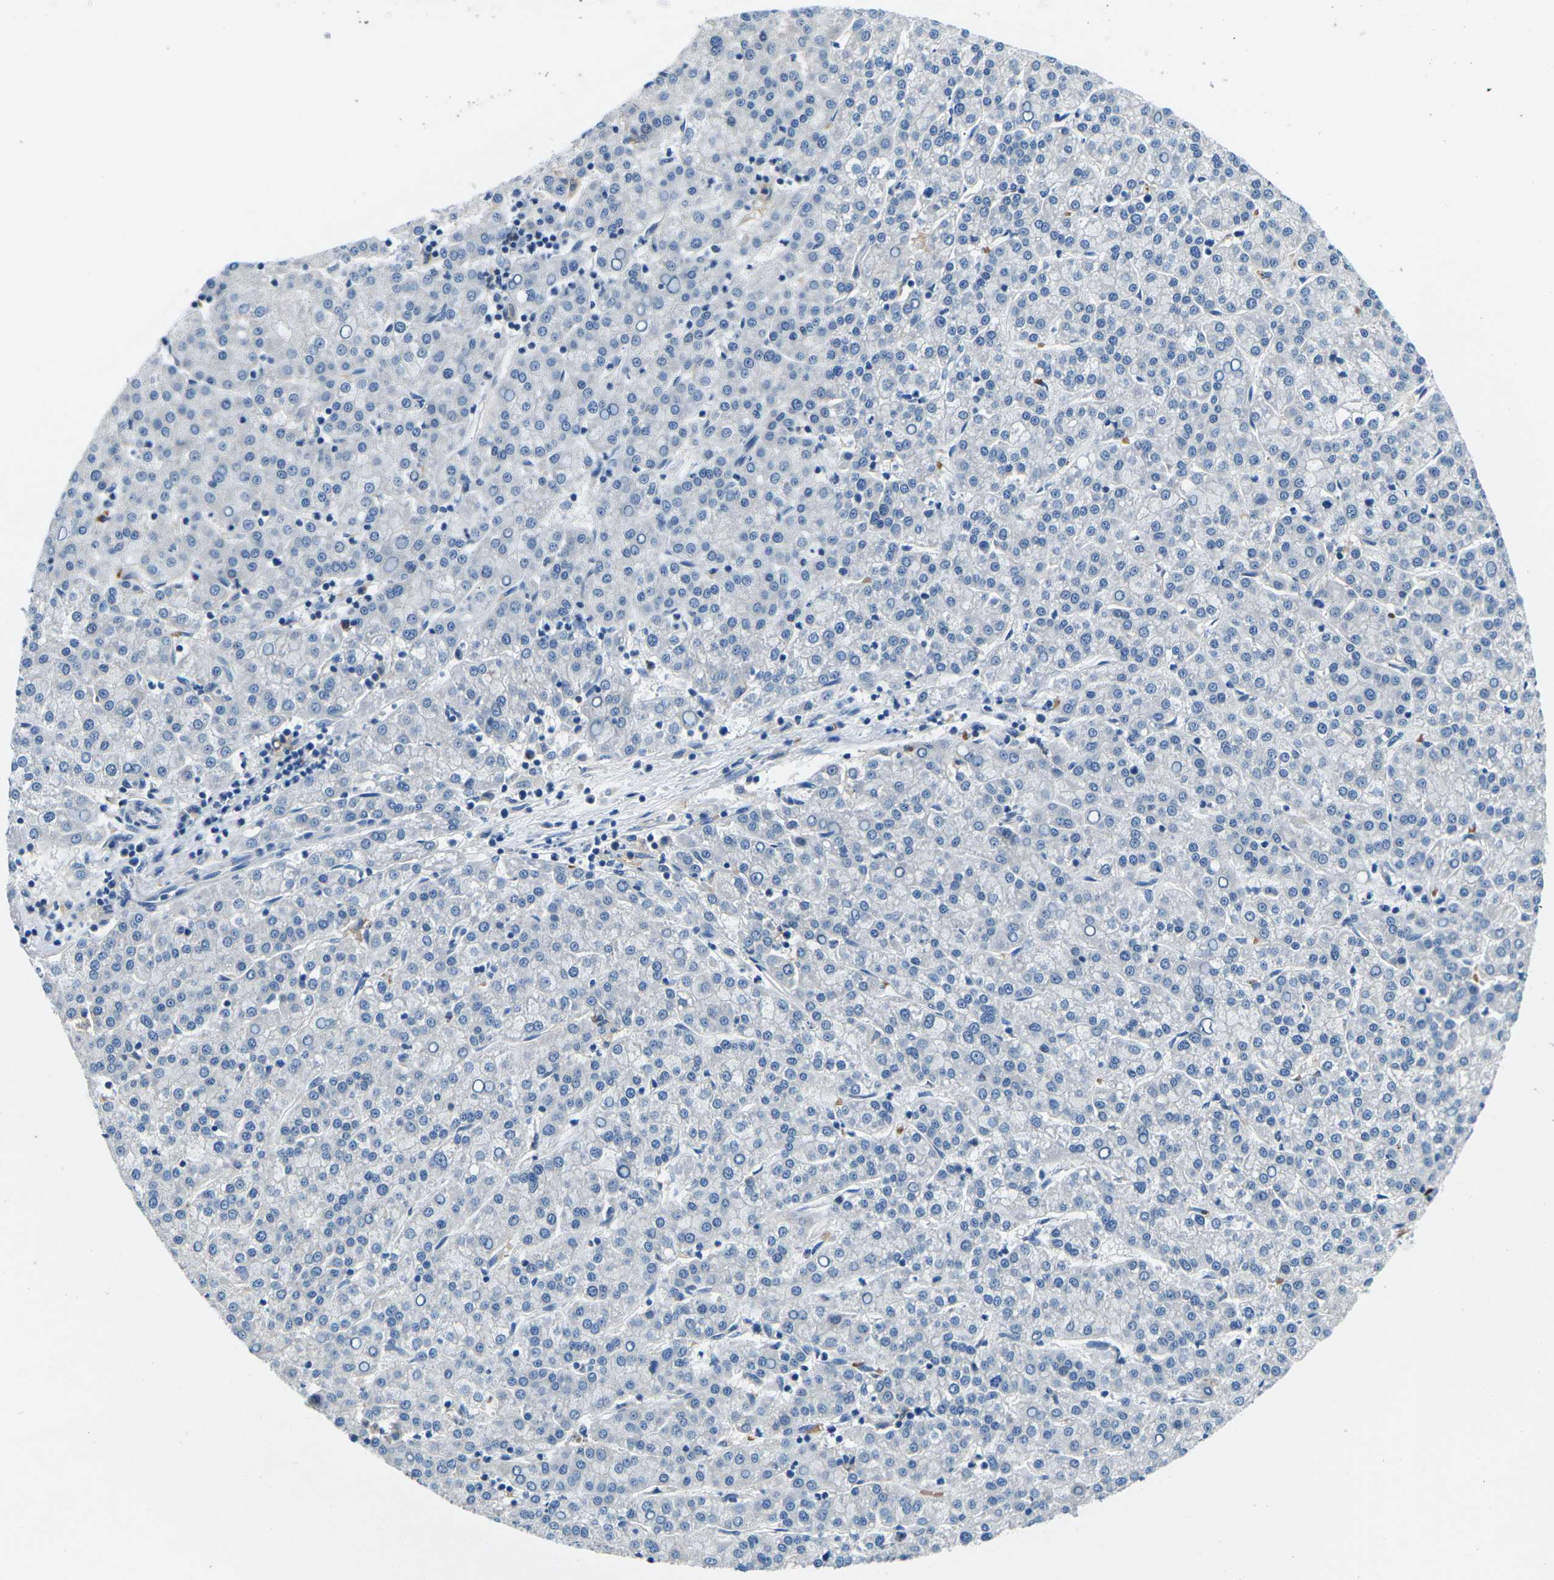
{"staining": {"intensity": "negative", "quantity": "none", "location": "none"}, "tissue": "liver cancer", "cell_type": "Tumor cells", "image_type": "cancer", "snomed": [{"axis": "morphology", "description": "Carcinoma, Hepatocellular, NOS"}, {"axis": "topography", "description": "Liver"}], "caption": "Immunohistochemistry image of liver cancer (hepatocellular carcinoma) stained for a protein (brown), which reveals no staining in tumor cells.", "gene": "TM6SF1", "patient": {"sex": "female", "age": 58}}